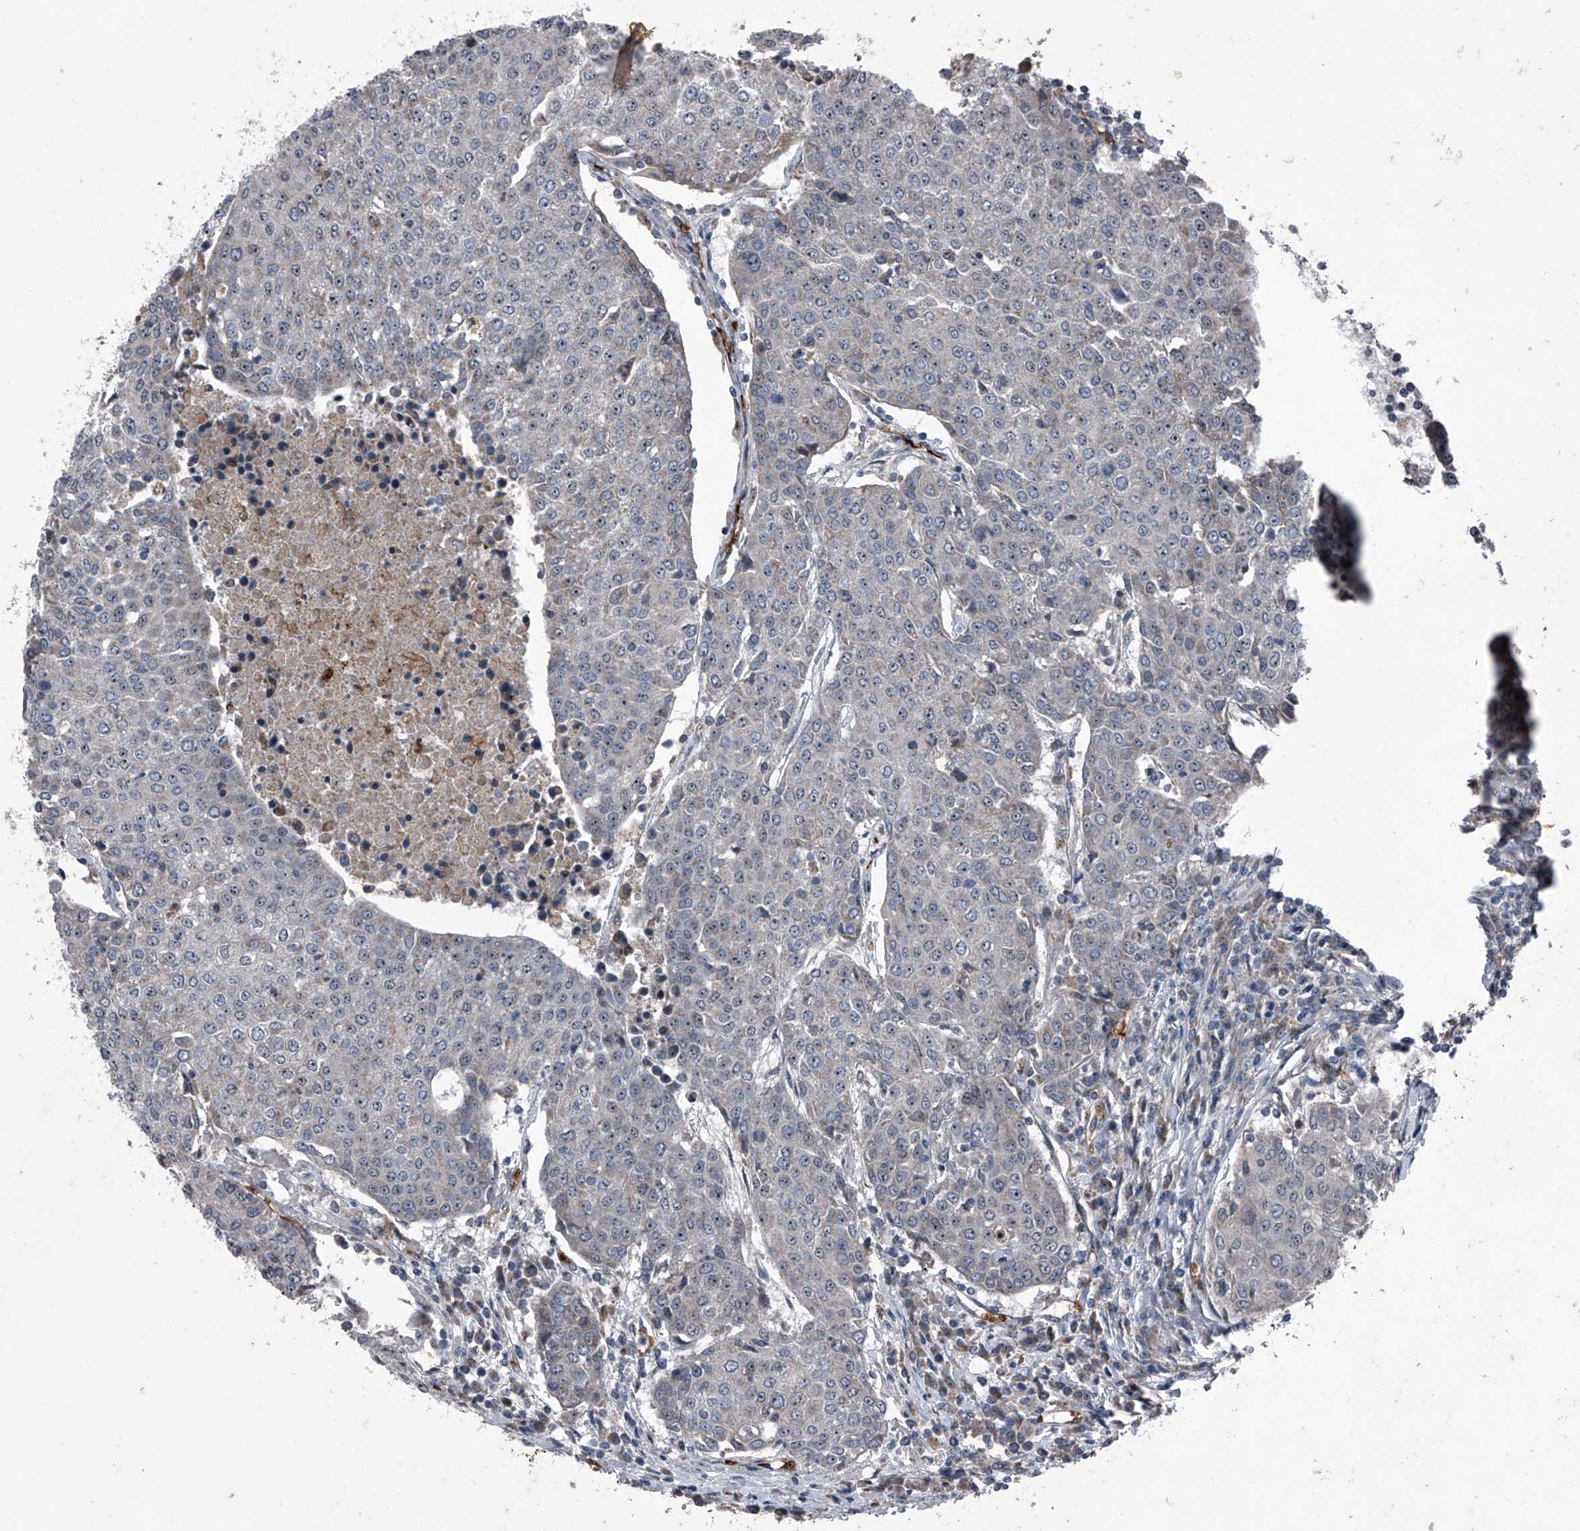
{"staining": {"intensity": "weak", "quantity": "<25%", "location": "nuclear"}, "tissue": "urothelial cancer", "cell_type": "Tumor cells", "image_type": "cancer", "snomed": [{"axis": "morphology", "description": "Urothelial carcinoma, High grade"}, {"axis": "topography", "description": "Urinary bladder"}], "caption": "A high-resolution photomicrograph shows immunohistochemistry (IHC) staining of urothelial carcinoma (high-grade), which demonstrates no significant positivity in tumor cells.", "gene": "CEP85L", "patient": {"sex": "female", "age": 85}}